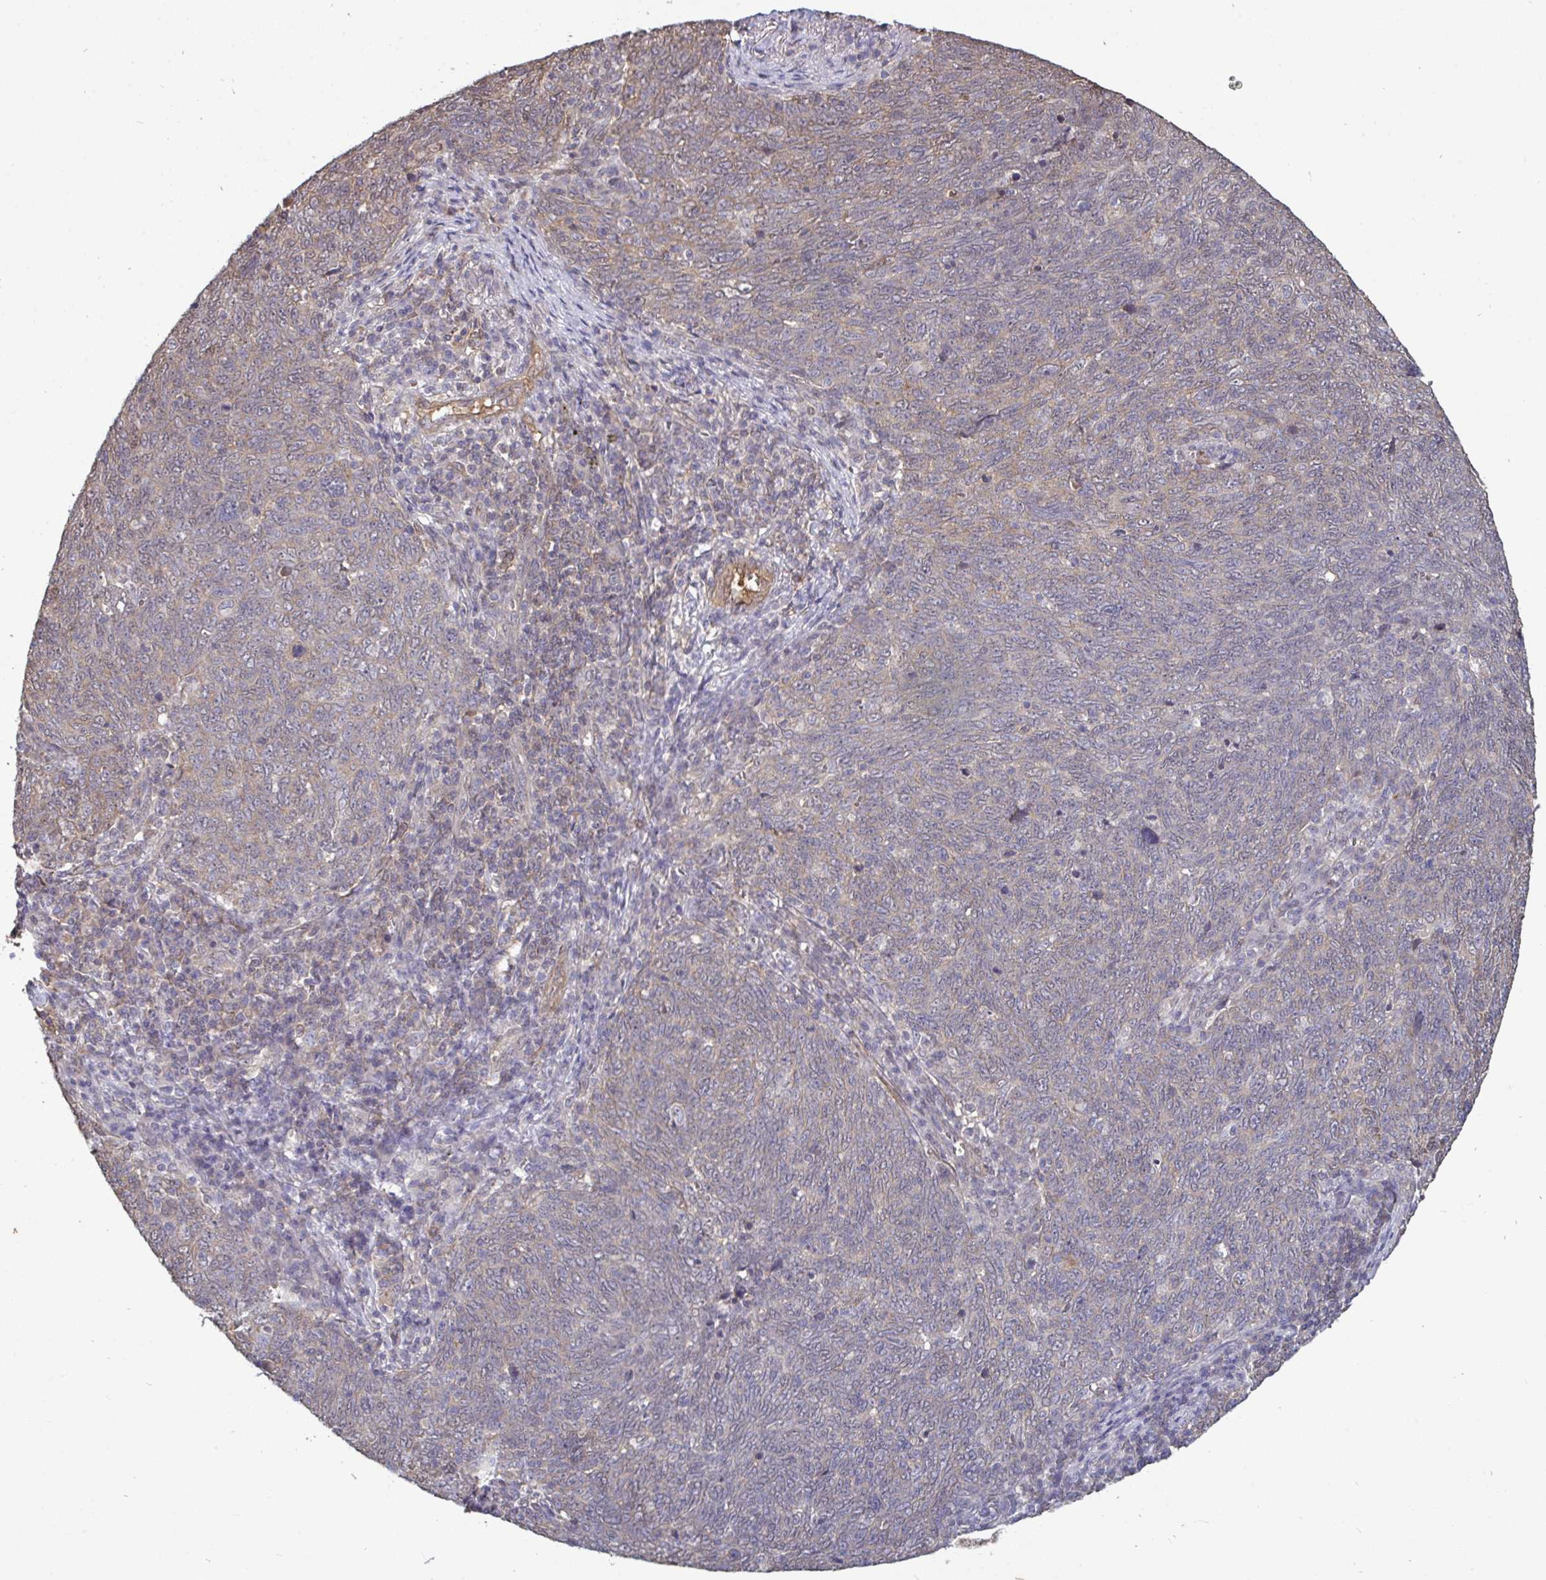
{"staining": {"intensity": "negative", "quantity": "none", "location": "none"}, "tissue": "lung cancer", "cell_type": "Tumor cells", "image_type": "cancer", "snomed": [{"axis": "morphology", "description": "Squamous cell carcinoma, NOS"}, {"axis": "topography", "description": "Lung"}], "caption": "Tumor cells are negative for protein expression in human squamous cell carcinoma (lung). (DAB immunohistochemistry (IHC), high magnification).", "gene": "ISCU", "patient": {"sex": "female", "age": 72}}